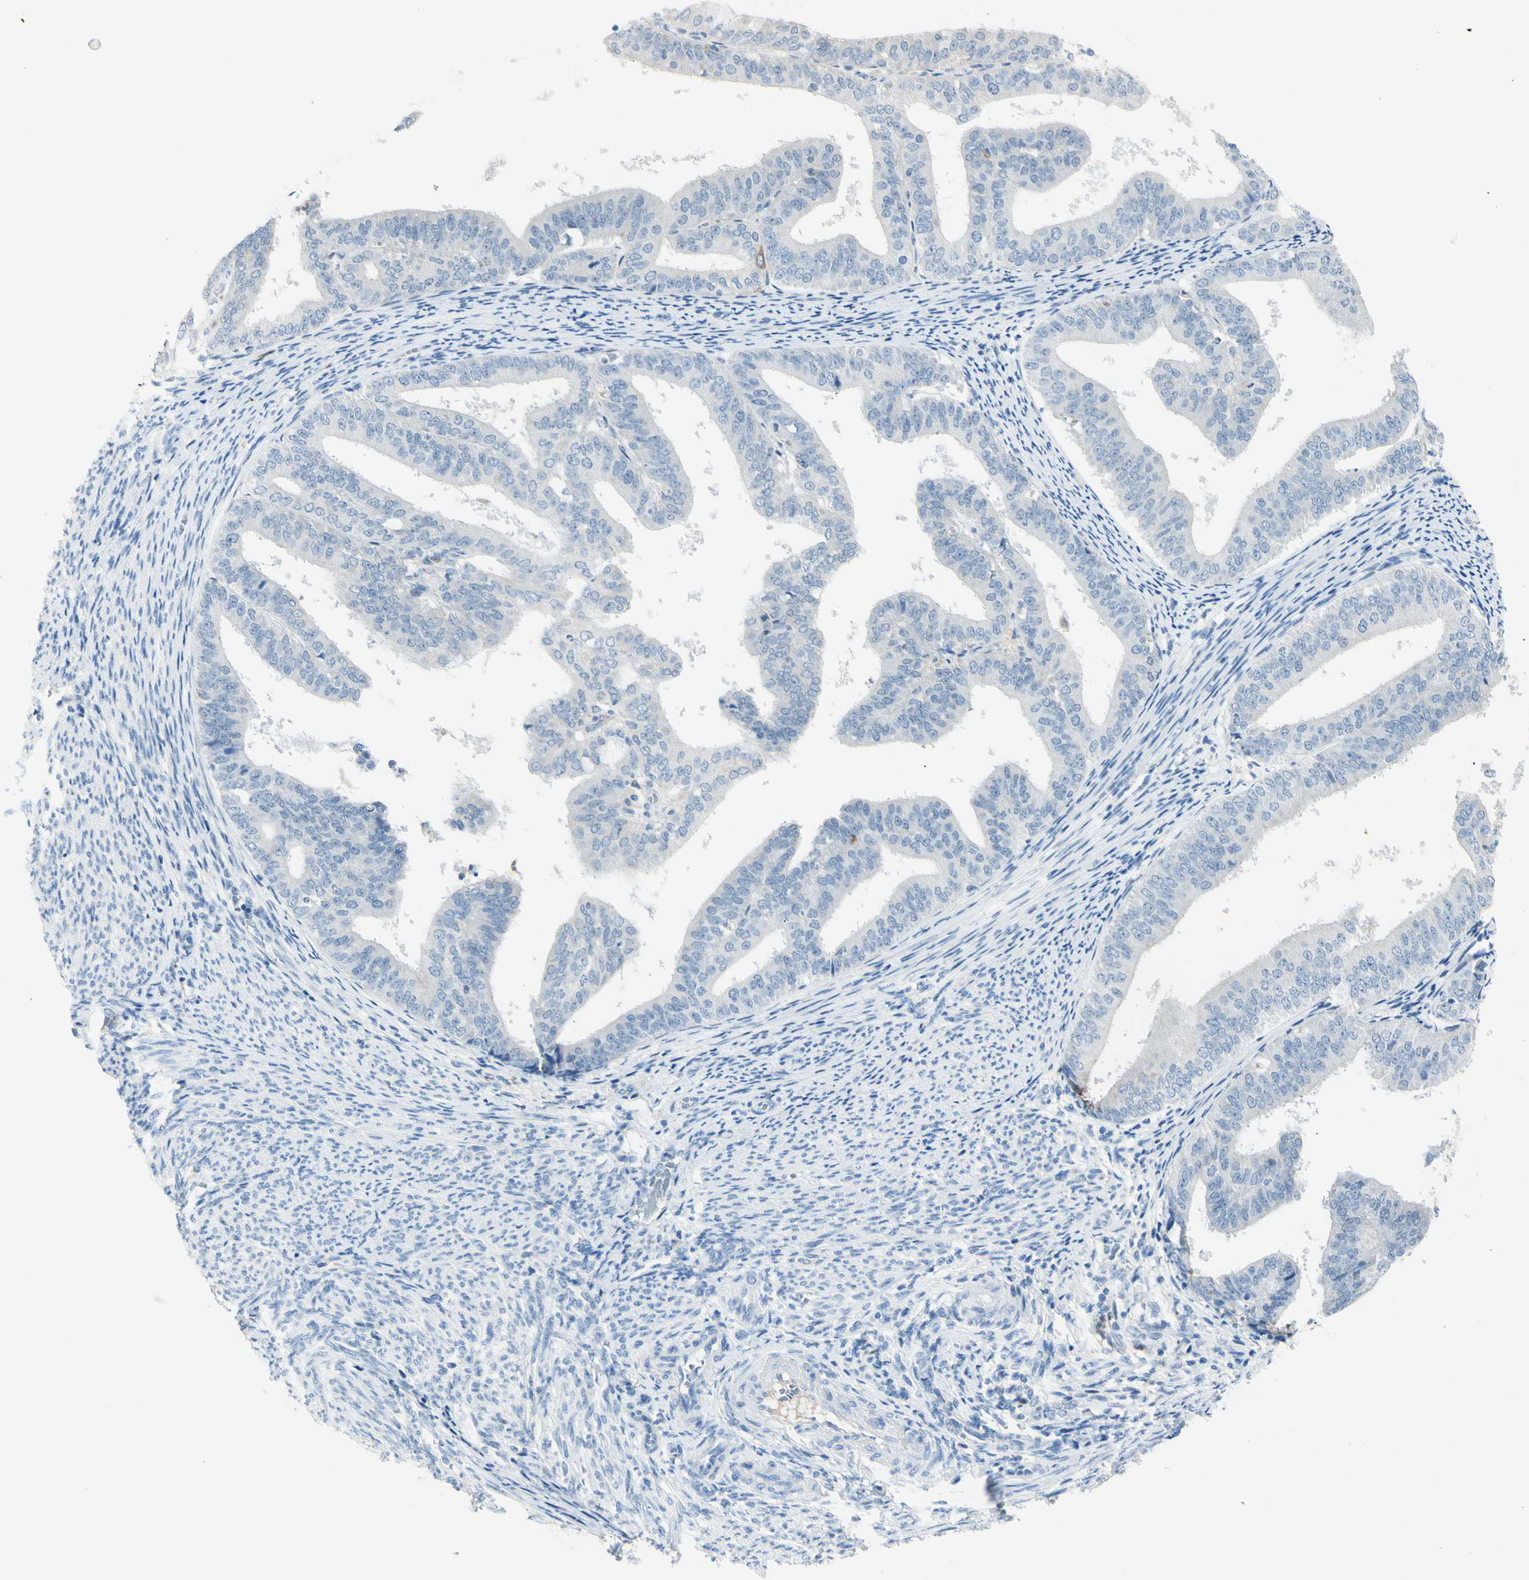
{"staining": {"intensity": "negative", "quantity": "none", "location": "none"}, "tissue": "endometrial cancer", "cell_type": "Tumor cells", "image_type": "cancer", "snomed": [{"axis": "morphology", "description": "Adenocarcinoma, NOS"}, {"axis": "topography", "description": "Endometrium"}], "caption": "Tumor cells show no significant protein positivity in endometrial adenocarcinoma.", "gene": "ZNF557", "patient": {"sex": "female", "age": 63}}